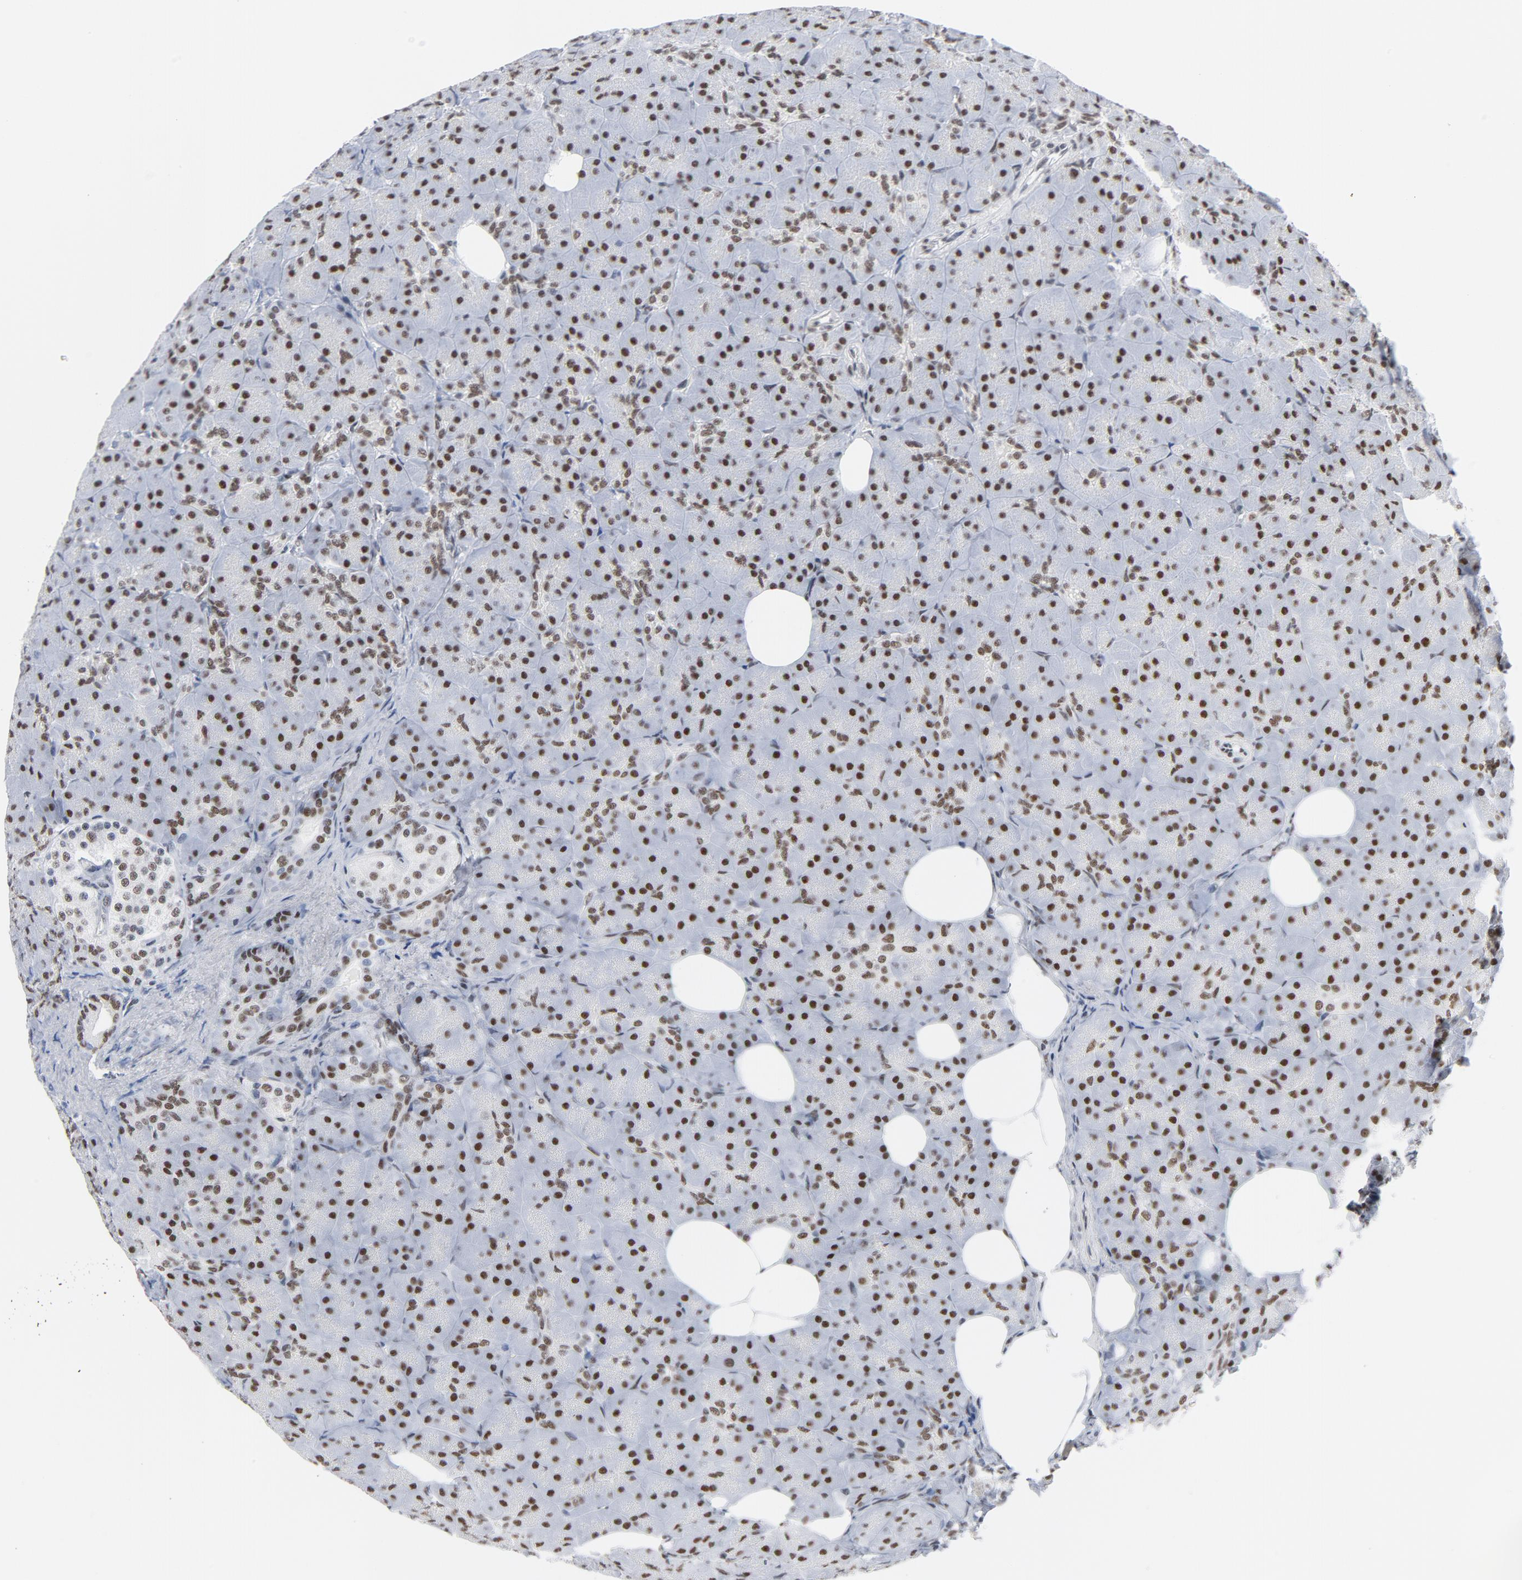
{"staining": {"intensity": "strong", "quantity": ">75%", "location": "nuclear"}, "tissue": "pancreas", "cell_type": "Exocrine glandular cells", "image_type": "normal", "snomed": [{"axis": "morphology", "description": "Normal tissue, NOS"}, {"axis": "topography", "description": "Pancreas"}], "caption": "Protein staining of unremarkable pancreas displays strong nuclear expression in about >75% of exocrine glandular cells. The staining was performed using DAB (3,3'-diaminobenzidine), with brown indicating positive protein expression. Nuclei are stained blue with hematoxylin.", "gene": "CSTF2", "patient": {"sex": "male", "age": 66}}